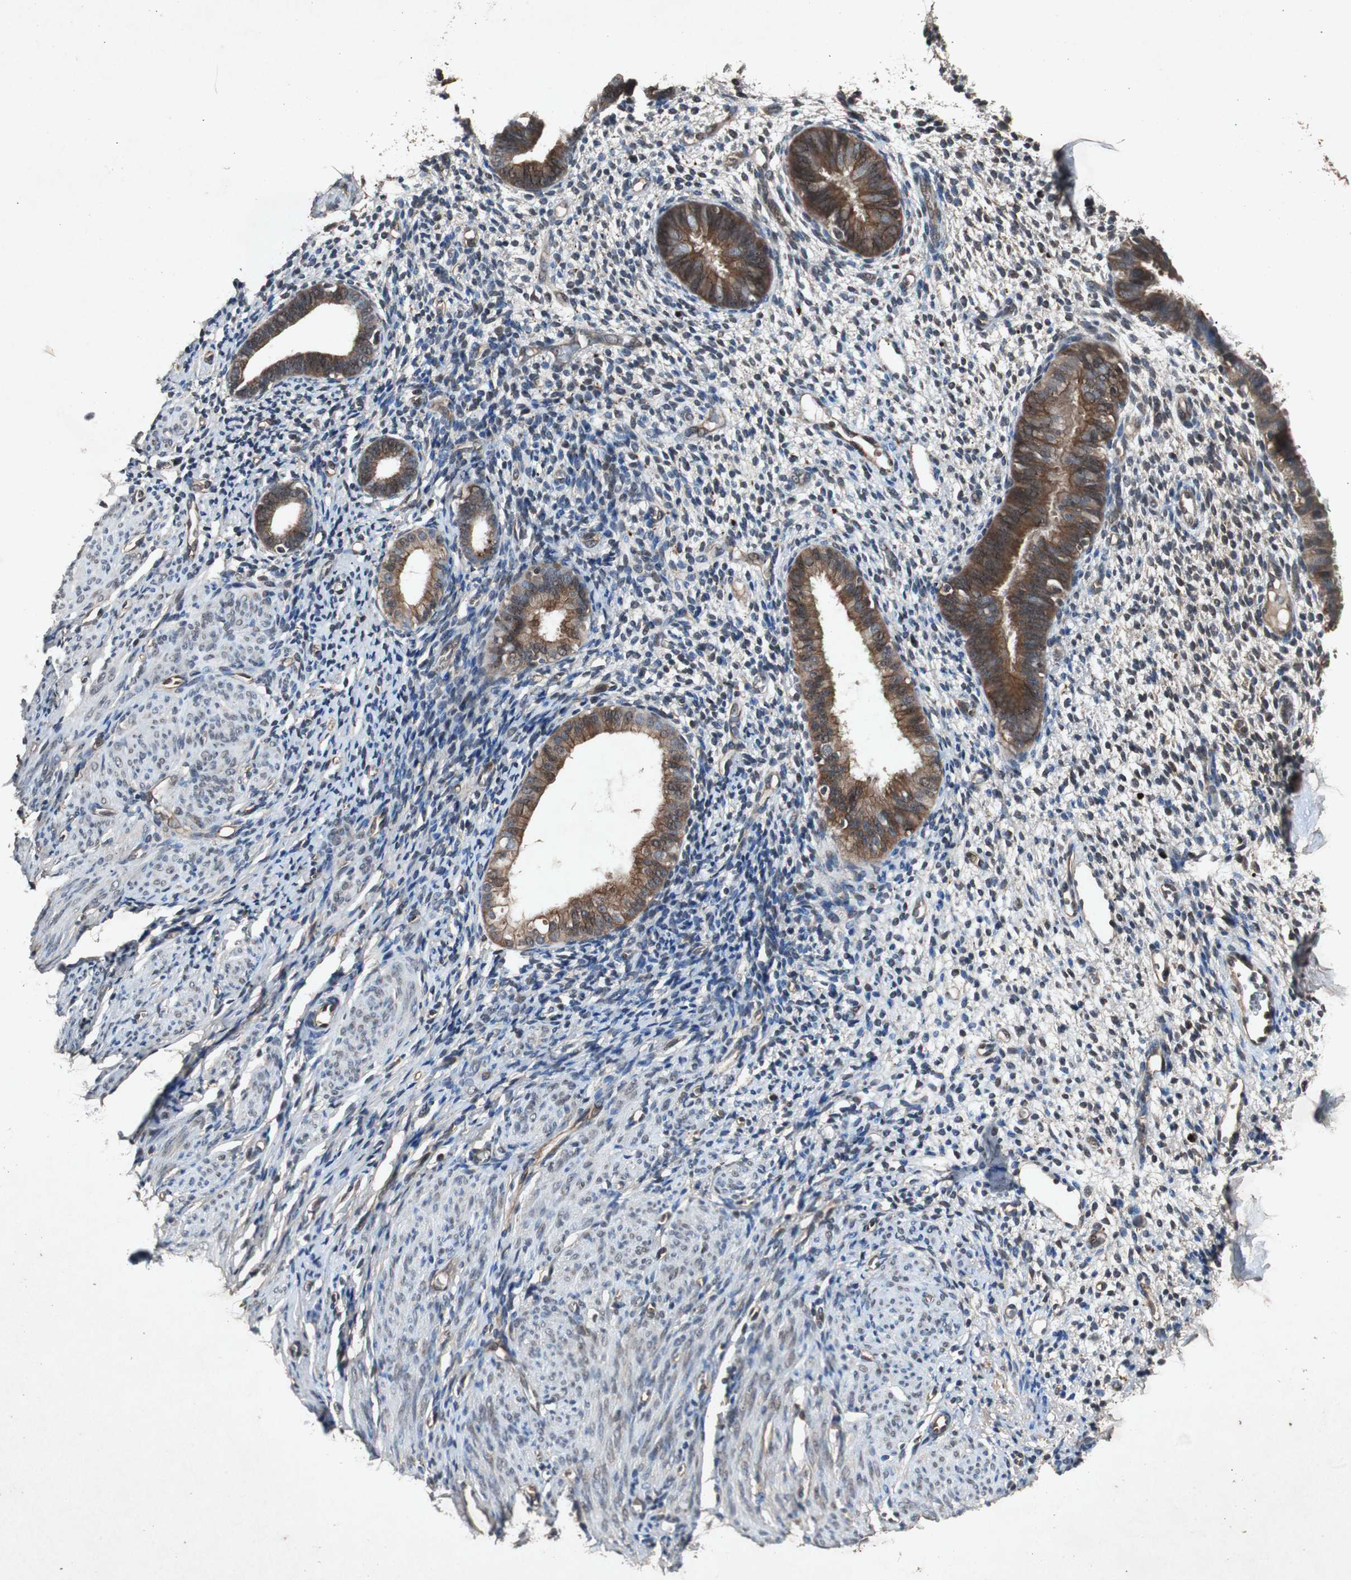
{"staining": {"intensity": "weak", "quantity": "<25%", "location": "nuclear"}, "tissue": "endometrium", "cell_type": "Cells in endometrial stroma", "image_type": "normal", "snomed": [{"axis": "morphology", "description": "Normal tissue, NOS"}, {"axis": "topography", "description": "Endometrium"}], "caption": "Protein analysis of normal endometrium displays no significant staining in cells in endometrial stroma. (Immunohistochemistry (ihc), brightfield microscopy, high magnification).", "gene": "SLIT2", "patient": {"sex": "female", "age": 61}}